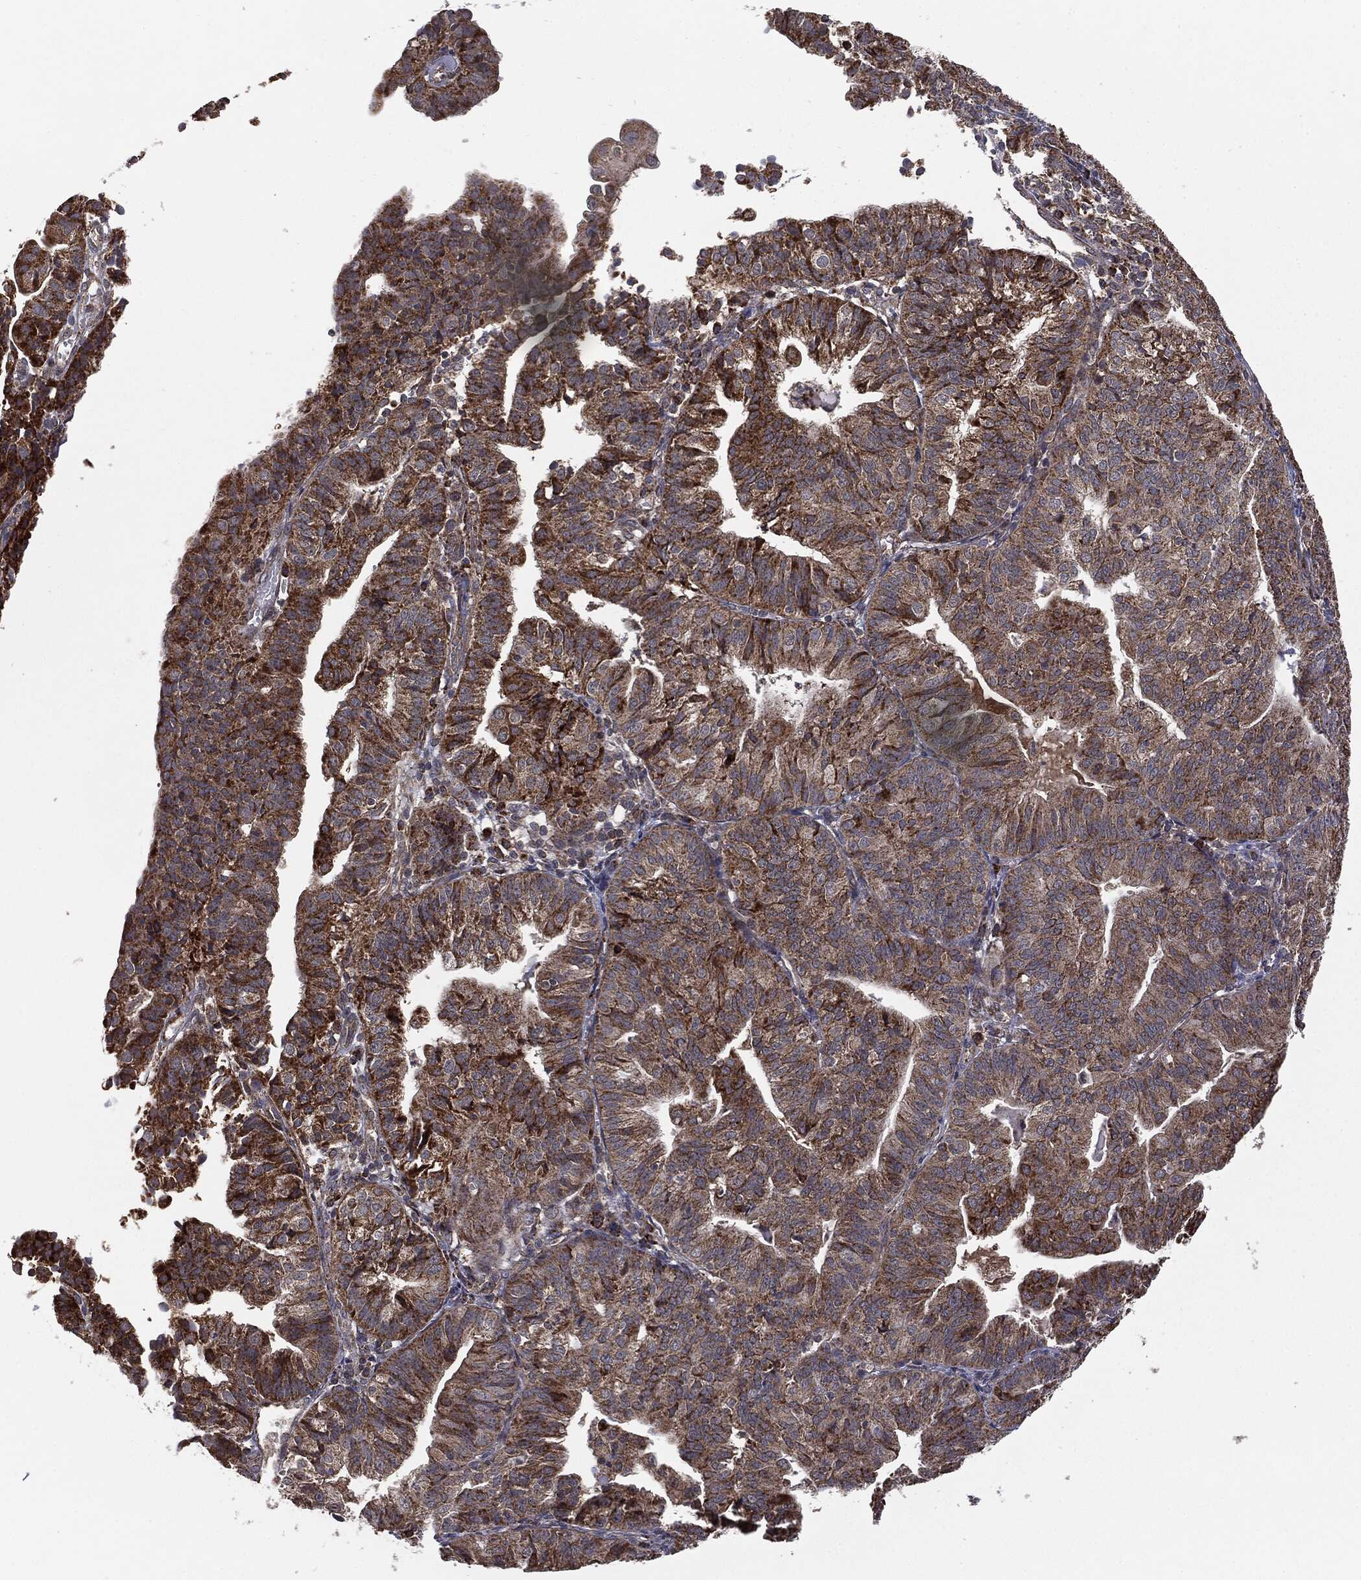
{"staining": {"intensity": "strong", "quantity": ">75%", "location": "cytoplasmic/membranous"}, "tissue": "endometrial cancer", "cell_type": "Tumor cells", "image_type": "cancer", "snomed": [{"axis": "morphology", "description": "Adenocarcinoma, NOS"}, {"axis": "topography", "description": "Endometrium"}], "caption": "A brown stain labels strong cytoplasmic/membranous staining of a protein in endometrial cancer (adenocarcinoma) tumor cells.", "gene": "MTOR", "patient": {"sex": "female", "age": 56}}